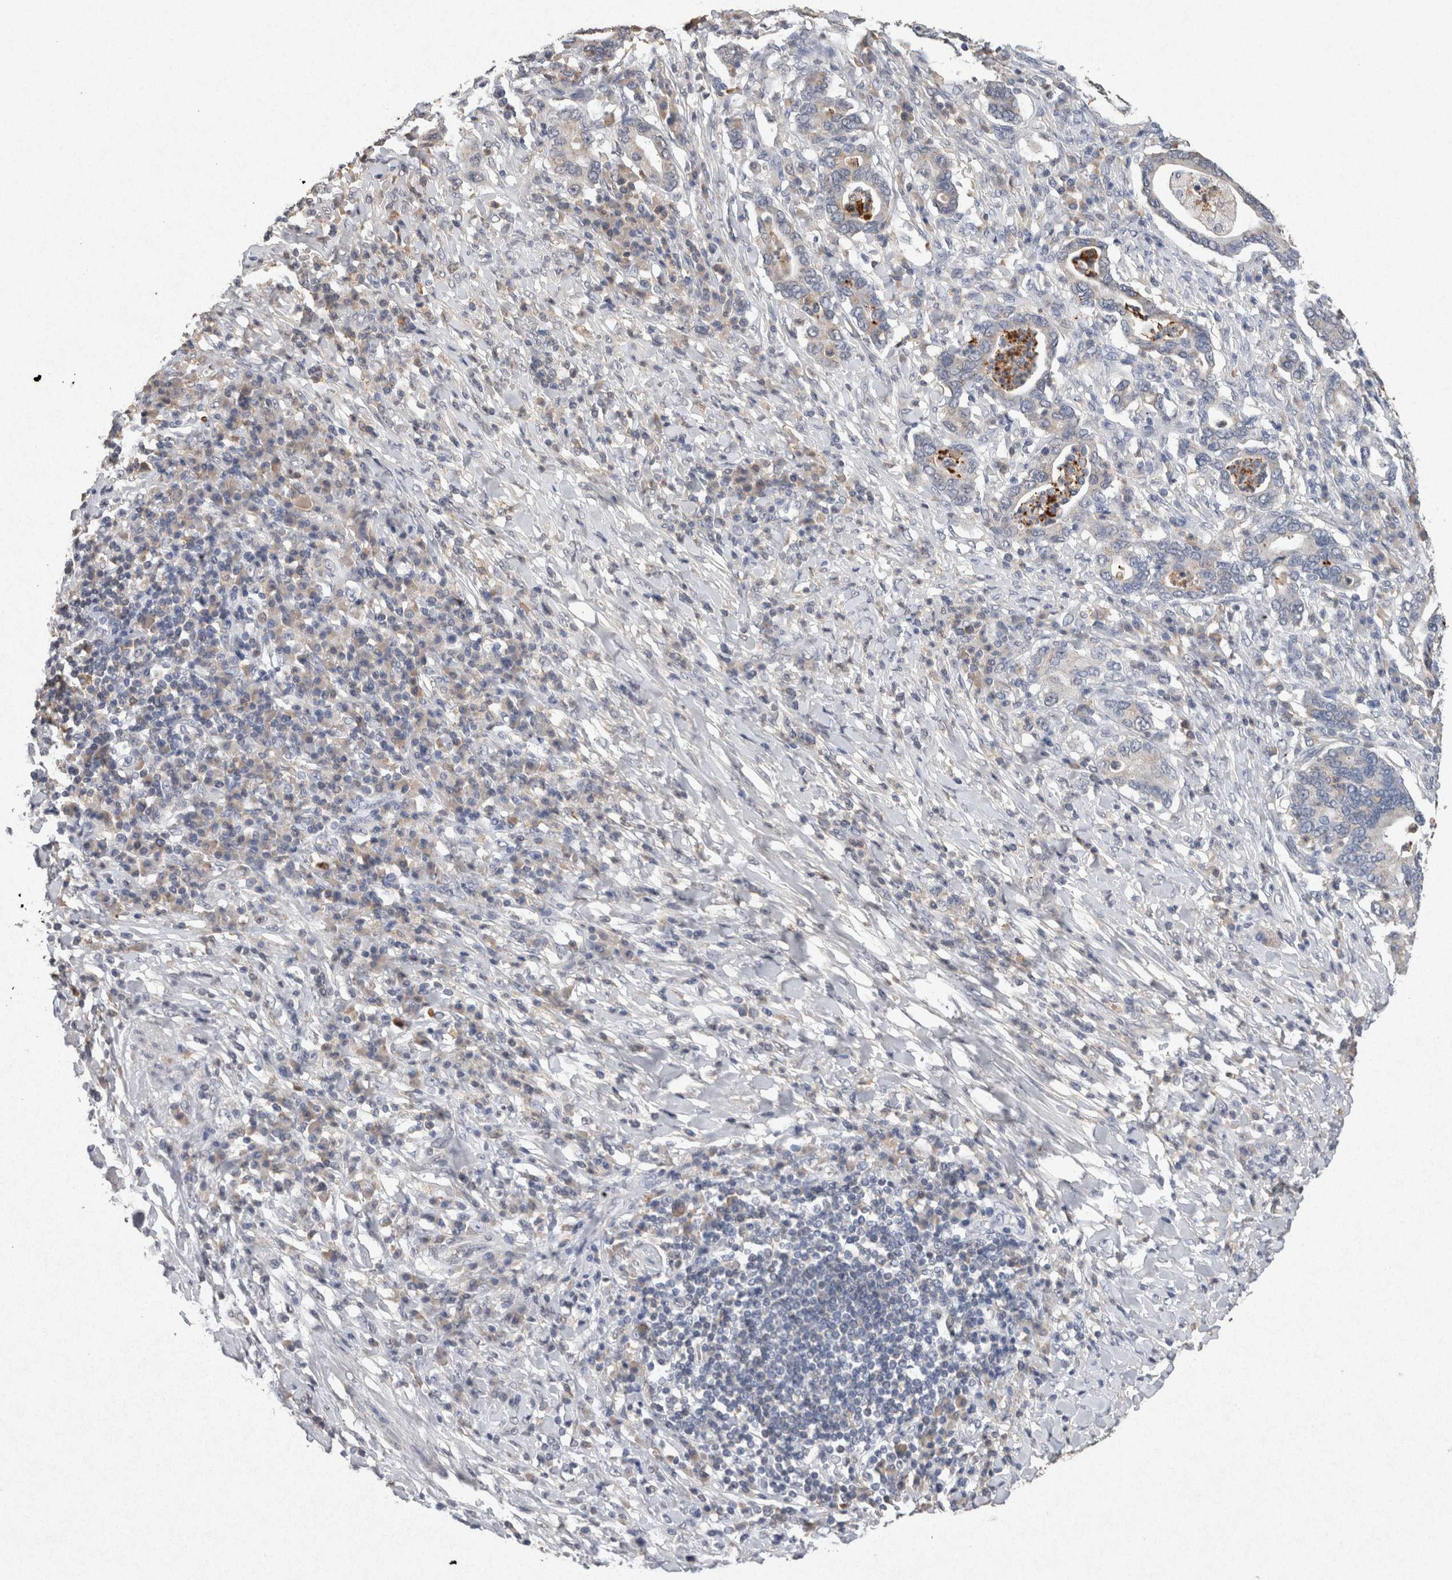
{"staining": {"intensity": "negative", "quantity": "none", "location": "none"}, "tissue": "stomach cancer", "cell_type": "Tumor cells", "image_type": "cancer", "snomed": [{"axis": "morphology", "description": "Normal tissue, NOS"}, {"axis": "morphology", "description": "Adenocarcinoma, NOS"}, {"axis": "topography", "description": "Esophagus"}, {"axis": "topography", "description": "Stomach, upper"}, {"axis": "topography", "description": "Peripheral nerve tissue"}], "caption": "Immunohistochemistry (IHC) histopathology image of neoplastic tissue: human stomach adenocarcinoma stained with DAB displays no significant protein expression in tumor cells.", "gene": "FABP7", "patient": {"sex": "male", "age": 62}}